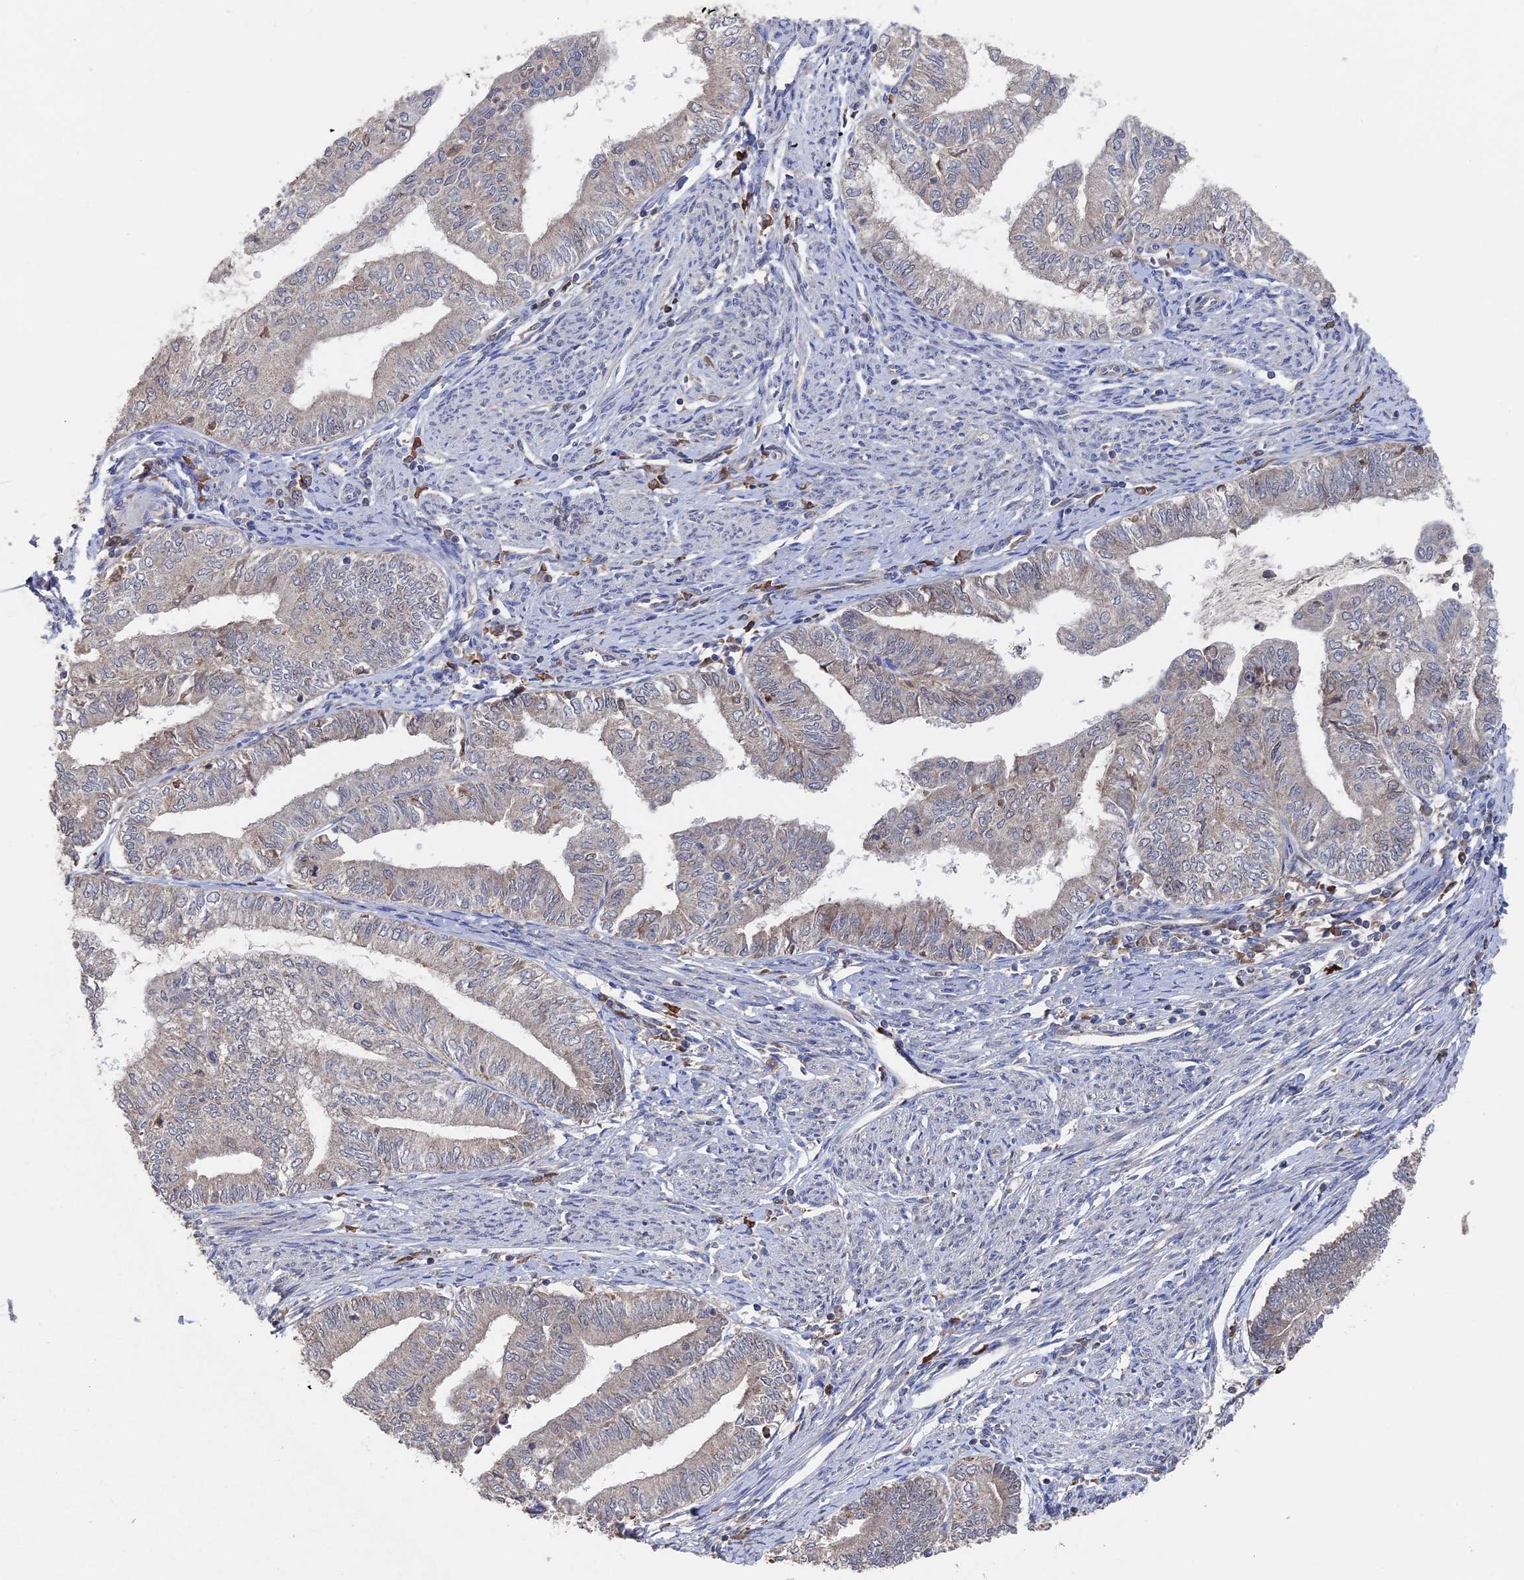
{"staining": {"intensity": "negative", "quantity": "none", "location": "none"}, "tissue": "endometrial cancer", "cell_type": "Tumor cells", "image_type": "cancer", "snomed": [{"axis": "morphology", "description": "Adenocarcinoma, NOS"}, {"axis": "topography", "description": "Endometrium"}], "caption": "Protein analysis of endometrial cancer (adenocarcinoma) displays no significant staining in tumor cells.", "gene": "RAB15", "patient": {"sex": "female", "age": 66}}